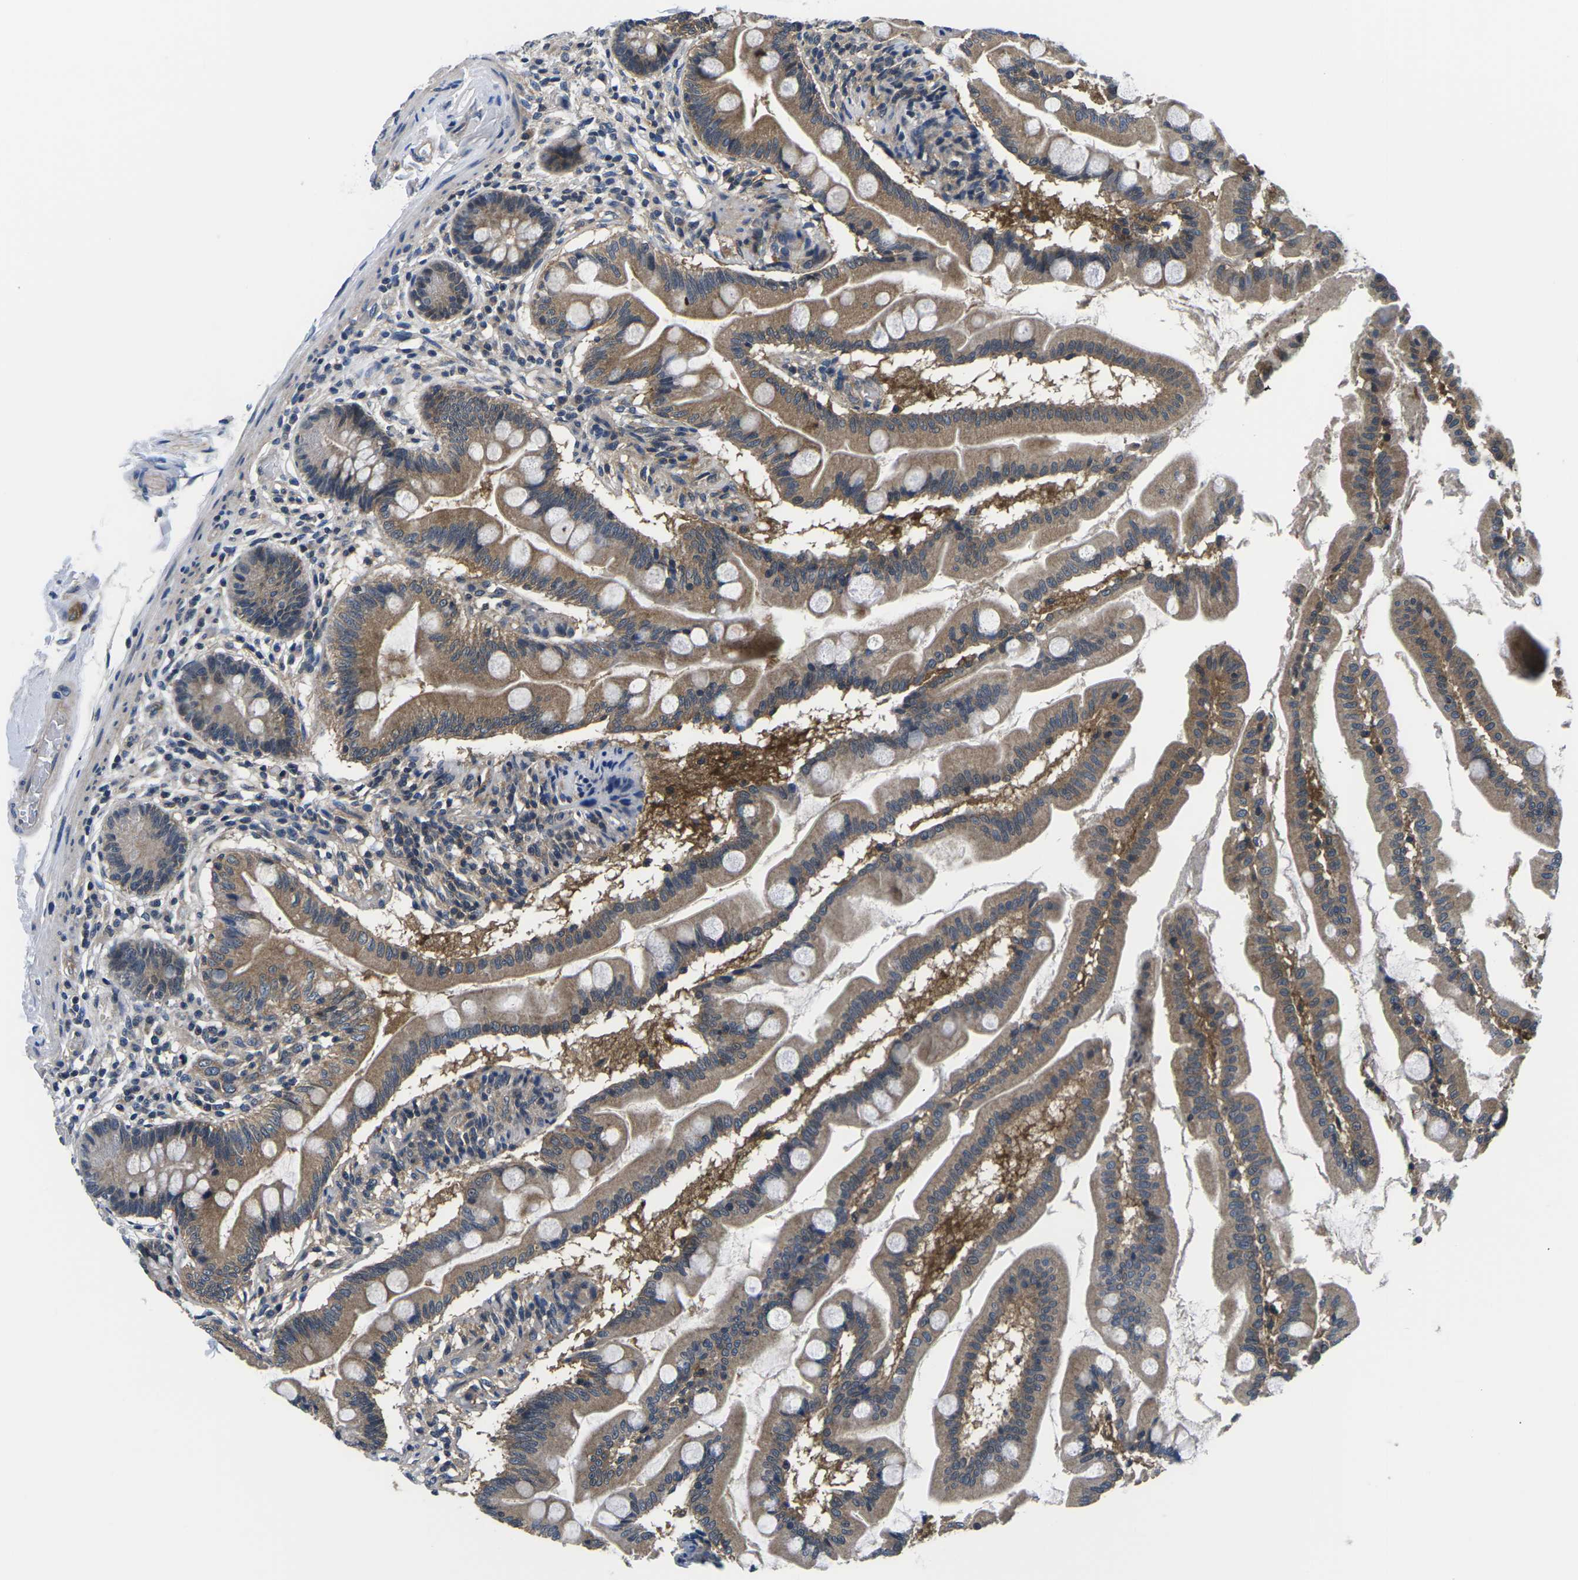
{"staining": {"intensity": "moderate", "quantity": ">75%", "location": "cytoplasmic/membranous"}, "tissue": "small intestine", "cell_type": "Glandular cells", "image_type": "normal", "snomed": [{"axis": "morphology", "description": "Normal tissue, NOS"}, {"axis": "topography", "description": "Small intestine"}], "caption": "An image of human small intestine stained for a protein exhibits moderate cytoplasmic/membranous brown staining in glandular cells. (DAB IHC, brown staining for protein, blue staining for nuclei).", "gene": "GSK3B", "patient": {"sex": "female", "age": 56}}